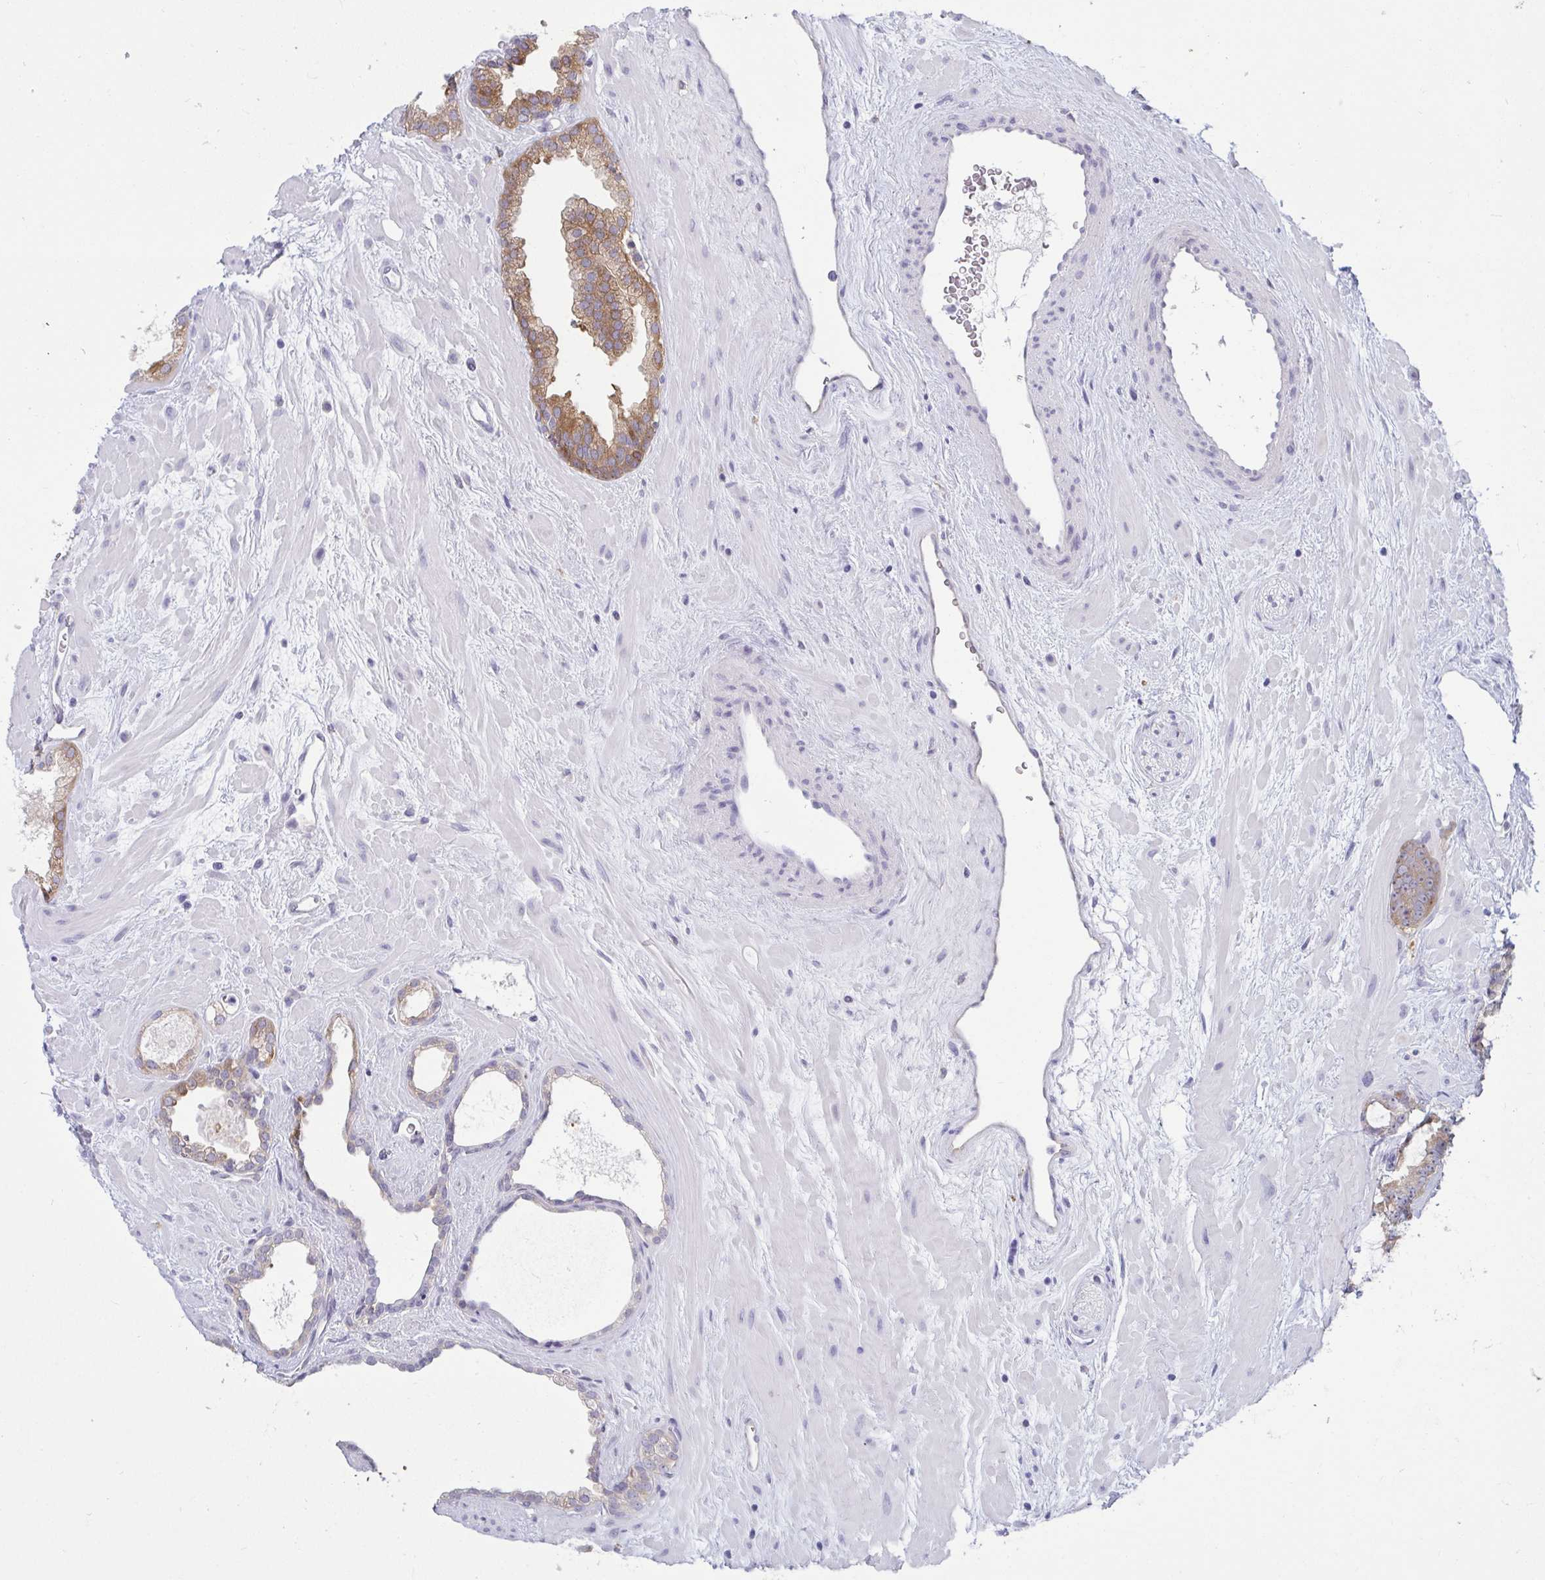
{"staining": {"intensity": "moderate", "quantity": ">75%", "location": "cytoplasmic/membranous"}, "tissue": "prostate cancer", "cell_type": "Tumor cells", "image_type": "cancer", "snomed": [{"axis": "morphology", "description": "Adenocarcinoma, Low grade"}, {"axis": "topography", "description": "Prostate"}], "caption": "Immunohistochemical staining of human prostate low-grade adenocarcinoma shows moderate cytoplasmic/membranous protein expression in approximately >75% of tumor cells. (DAB IHC with brightfield microscopy, high magnification).", "gene": "TBC1D4", "patient": {"sex": "male", "age": 62}}